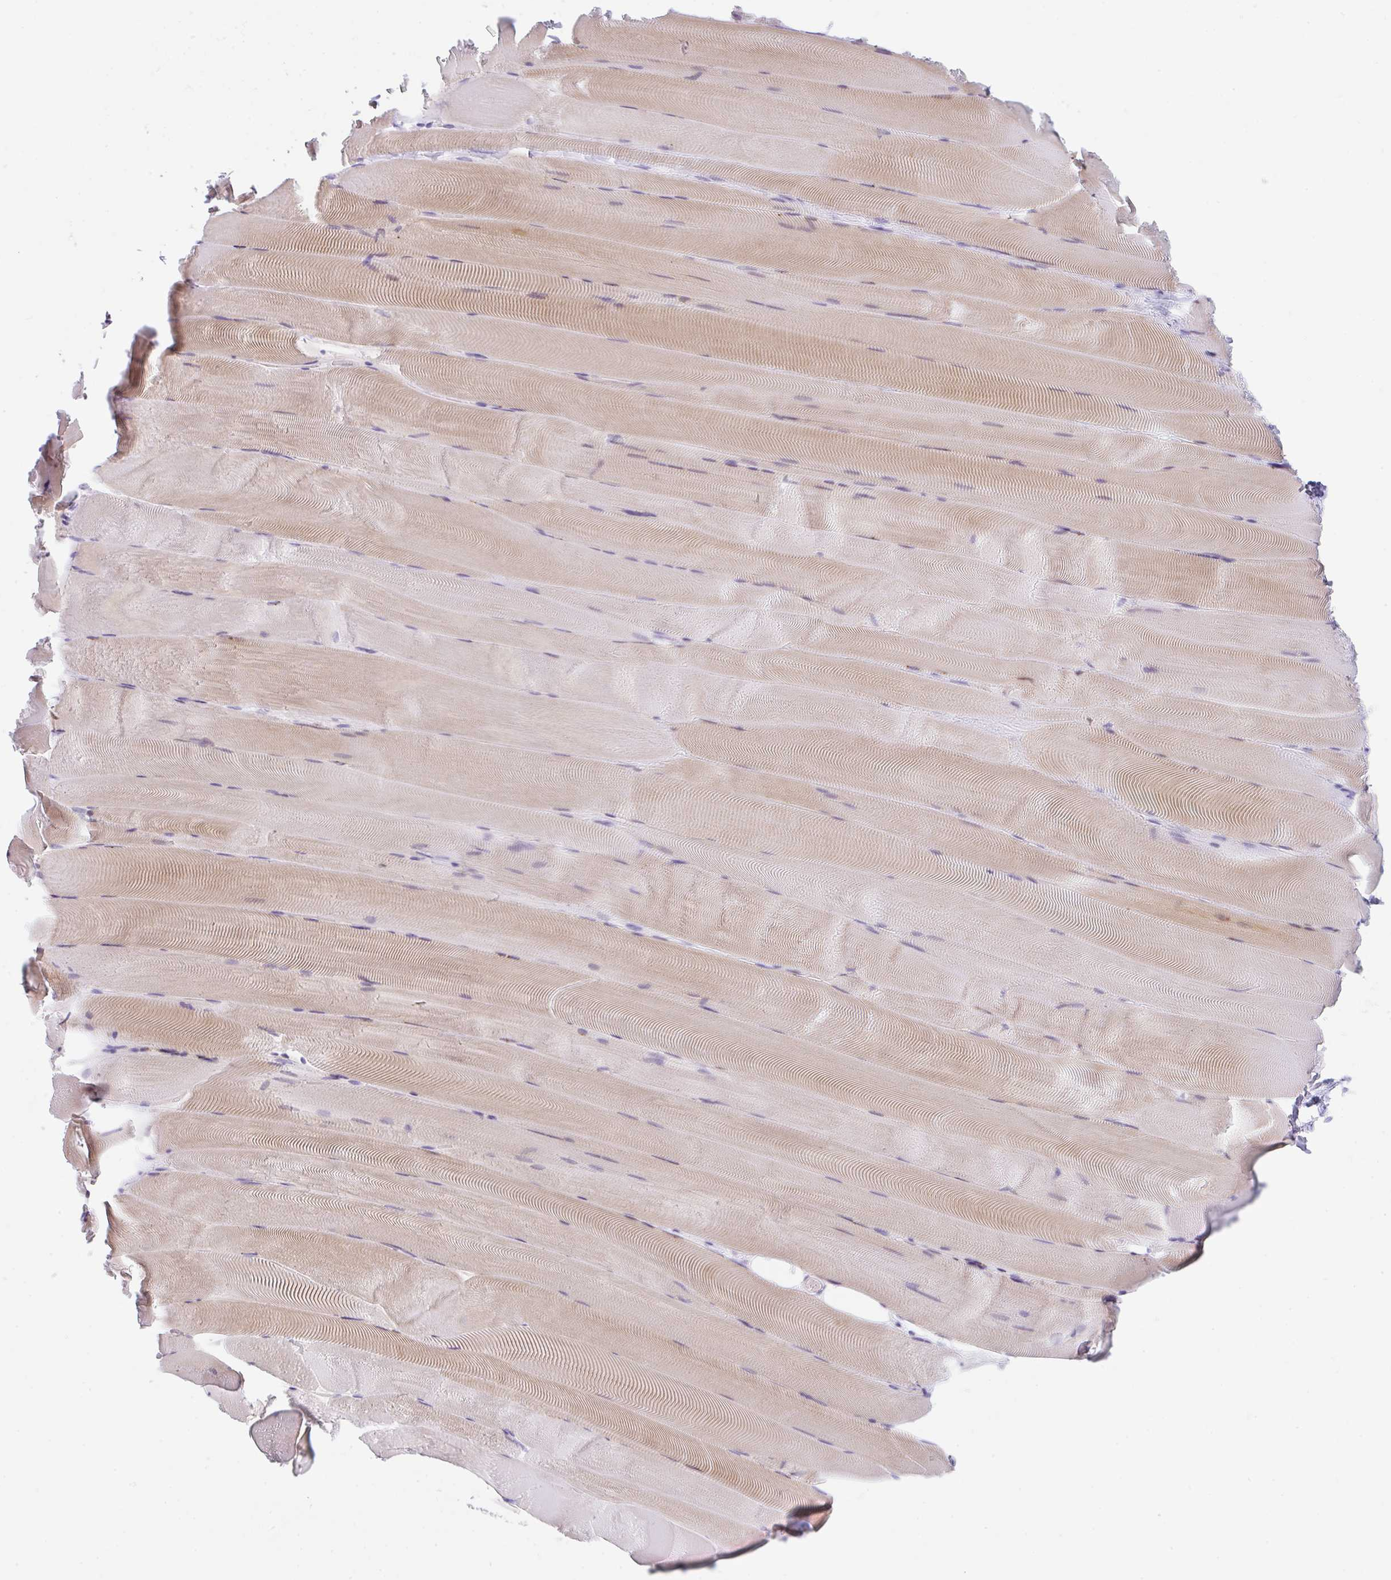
{"staining": {"intensity": "weak", "quantity": "25%-75%", "location": "cytoplasmic/membranous"}, "tissue": "skeletal muscle", "cell_type": "Myocytes", "image_type": "normal", "snomed": [{"axis": "morphology", "description": "Normal tissue, NOS"}, {"axis": "topography", "description": "Skeletal muscle"}], "caption": "The histopathology image reveals immunohistochemical staining of unremarkable skeletal muscle. There is weak cytoplasmic/membranous positivity is present in about 25%-75% of myocytes.", "gene": "TRAF4", "patient": {"sex": "female", "age": 64}}